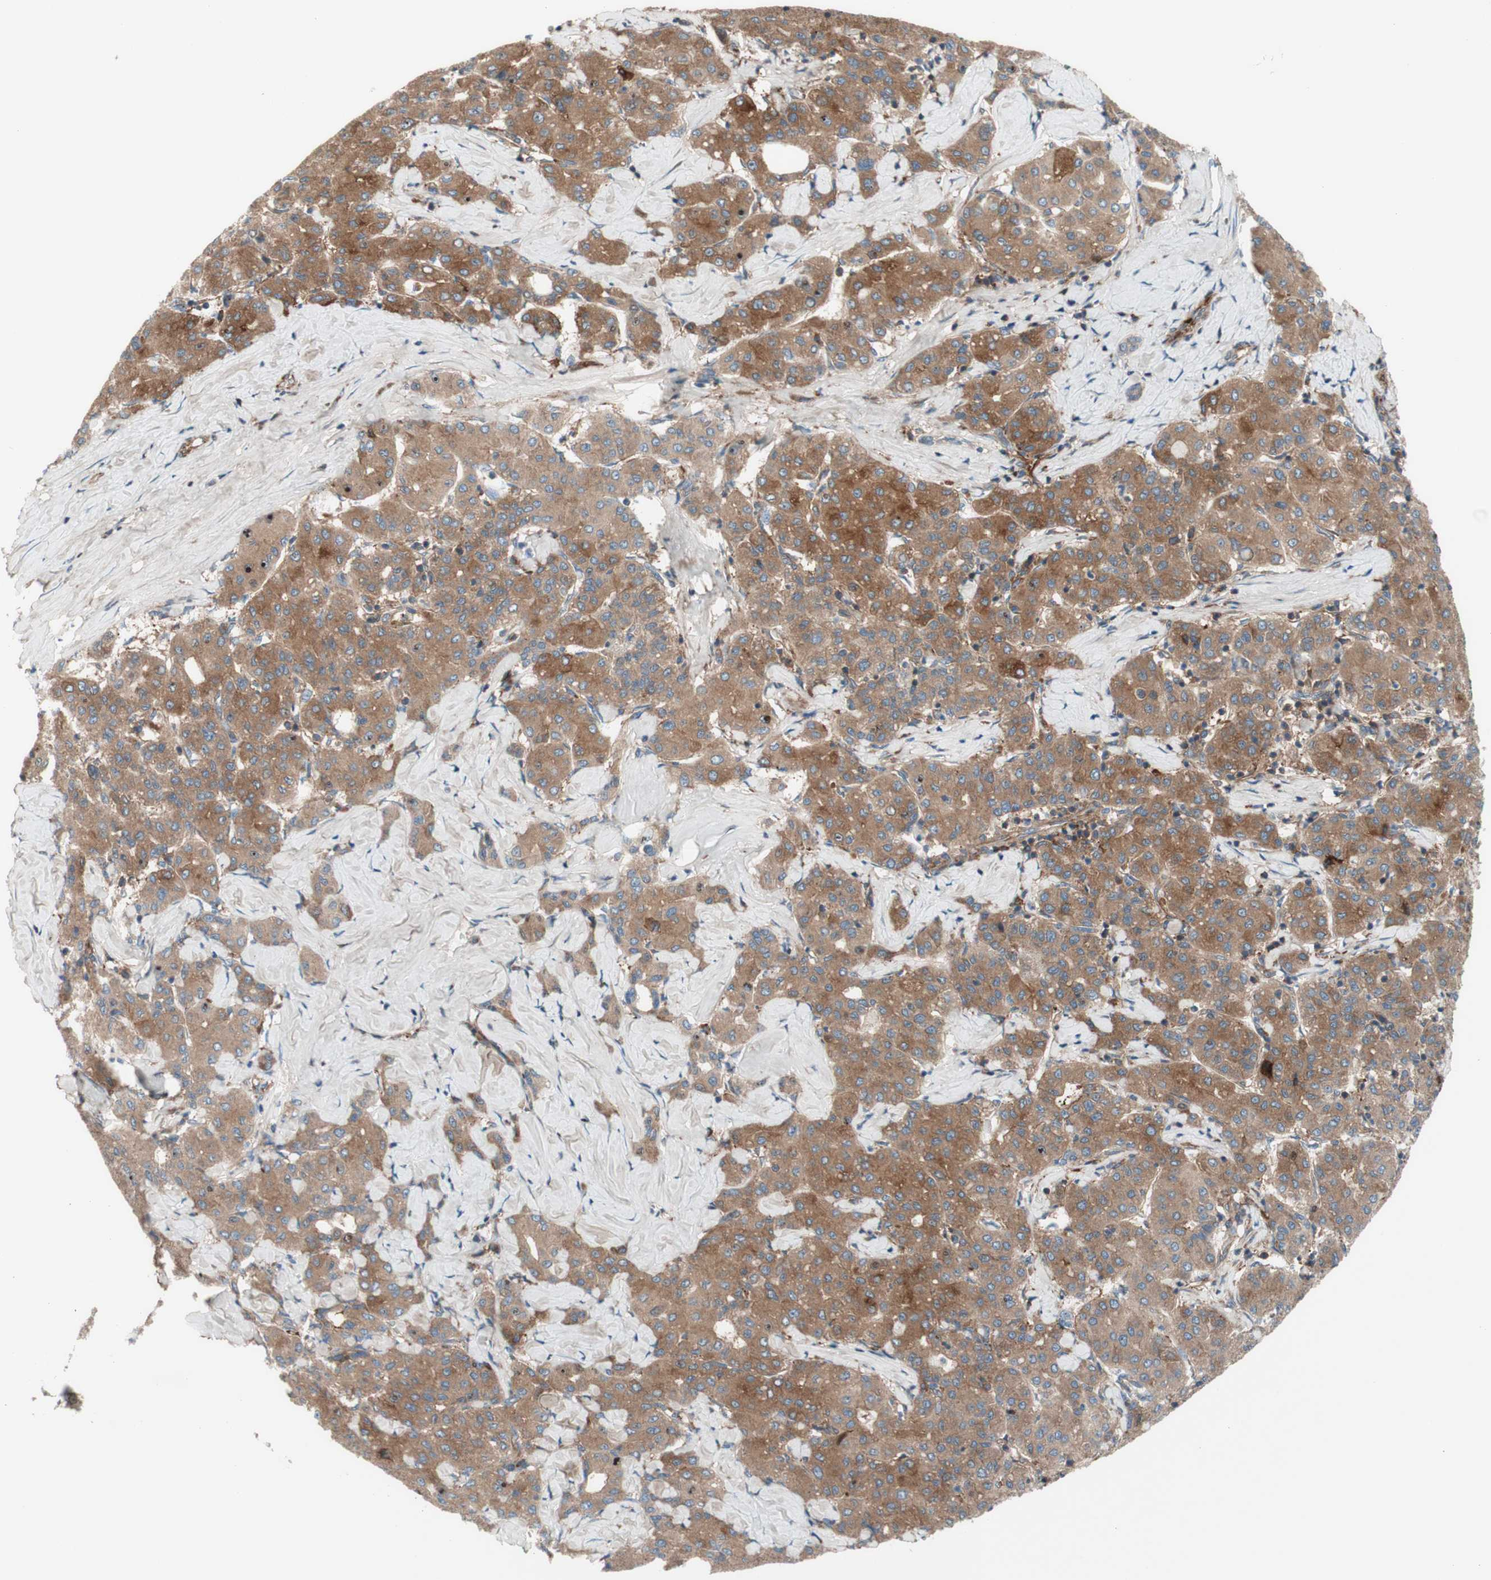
{"staining": {"intensity": "moderate", "quantity": ">75%", "location": "cytoplasmic/membranous"}, "tissue": "liver cancer", "cell_type": "Tumor cells", "image_type": "cancer", "snomed": [{"axis": "morphology", "description": "Carcinoma, Hepatocellular, NOS"}, {"axis": "topography", "description": "Liver"}], "caption": "Protein analysis of liver hepatocellular carcinoma tissue exhibits moderate cytoplasmic/membranous staining in approximately >75% of tumor cells.", "gene": "CCN4", "patient": {"sex": "male", "age": 65}}